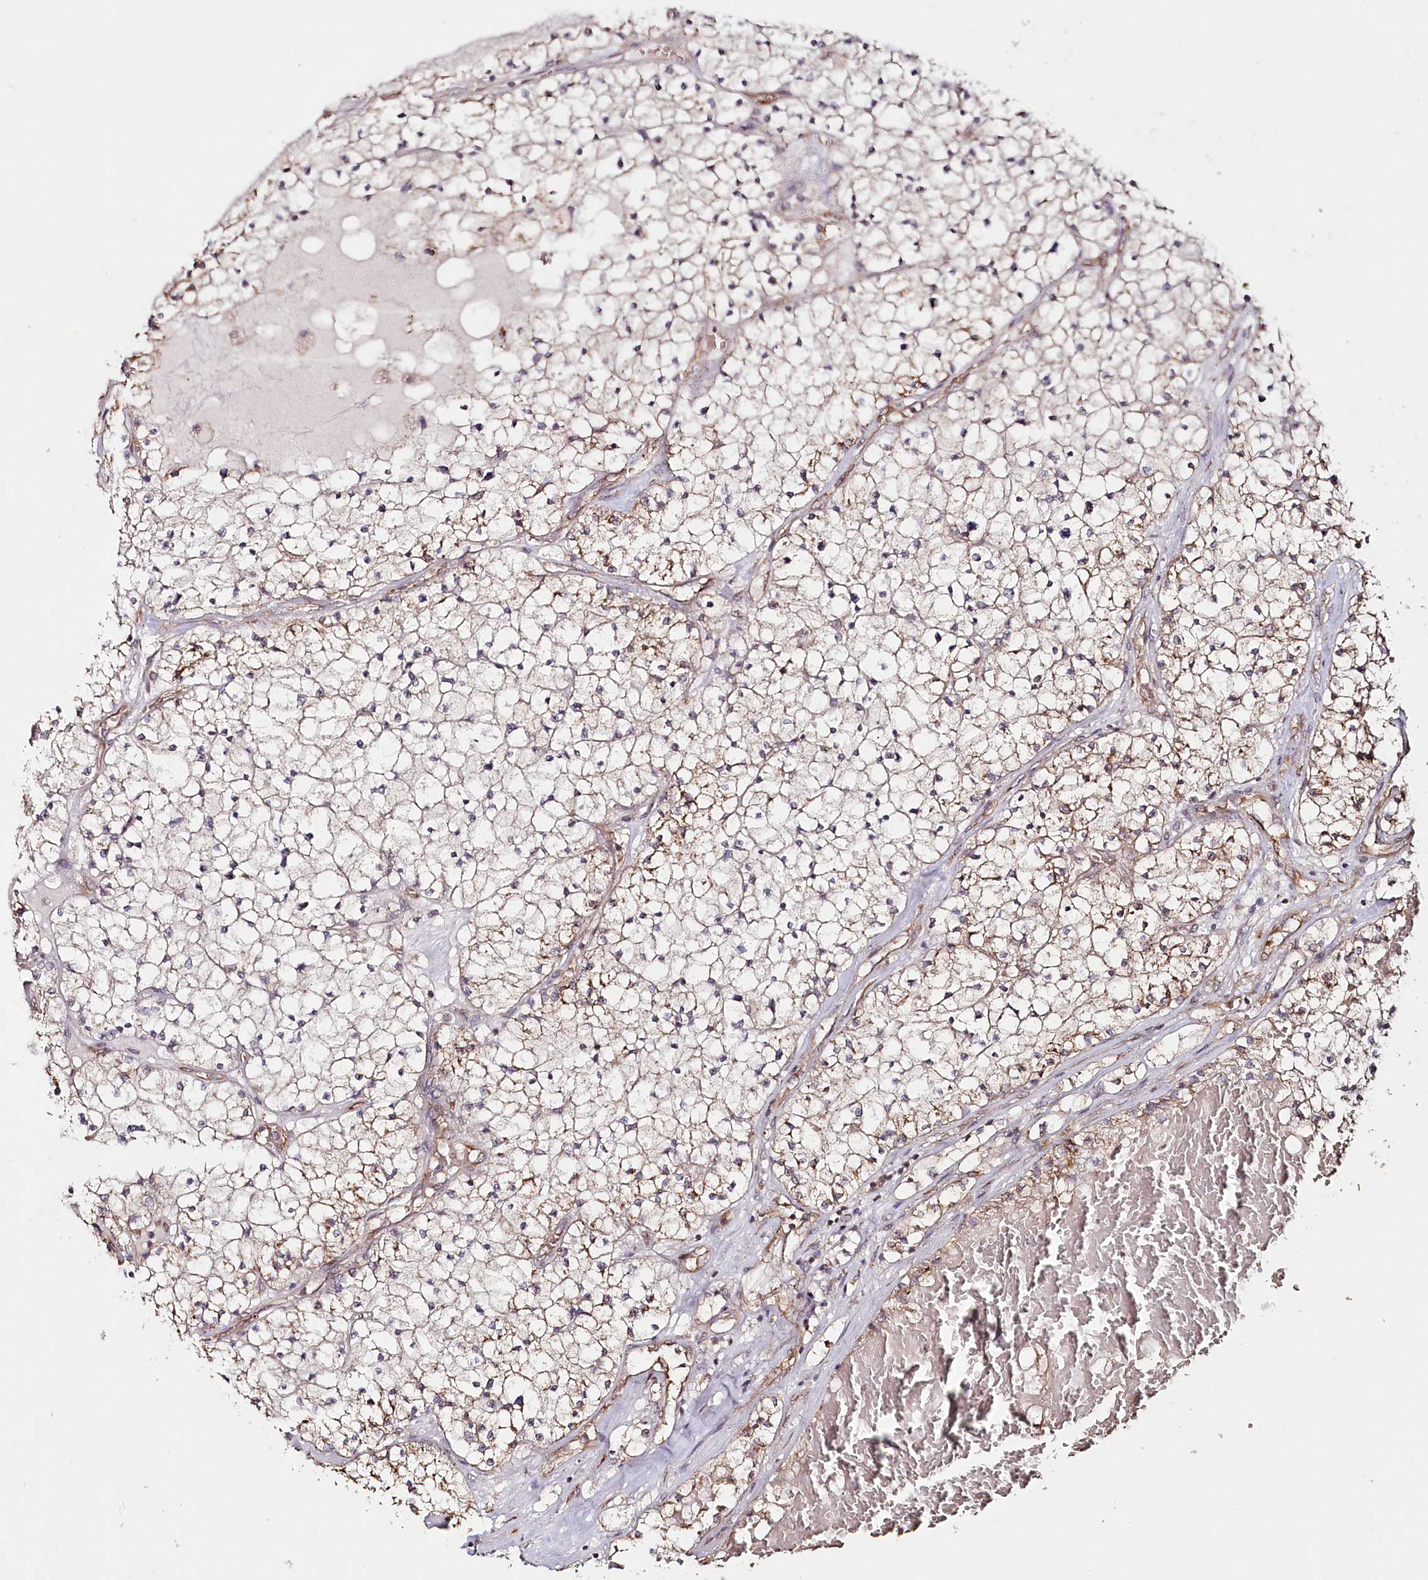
{"staining": {"intensity": "moderate", "quantity": "<25%", "location": "cytoplasmic/membranous"}, "tissue": "renal cancer", "cell_type": "Tumor cells", "image_type": "cancer", "snomed": [{"axis": "morphology", "description": "Normal tissue, NOS"}, {"axis": "morphology", "description": "Adenocarcinoma, NOS"}, {"axis": "topography", "description": "Kidney"}], "caption": "Brown immunohistochemical staining in renal cancer (adenocarcinoma) exhibits moderate cytoplasmic/membranous positivity in approximately <25% of tumor cells. Immunohistochemistry stains the protein in brown and the nuclei are stained blue.", "gene": "OTUD4", "patient": {"sex": "male", "age": 68}}